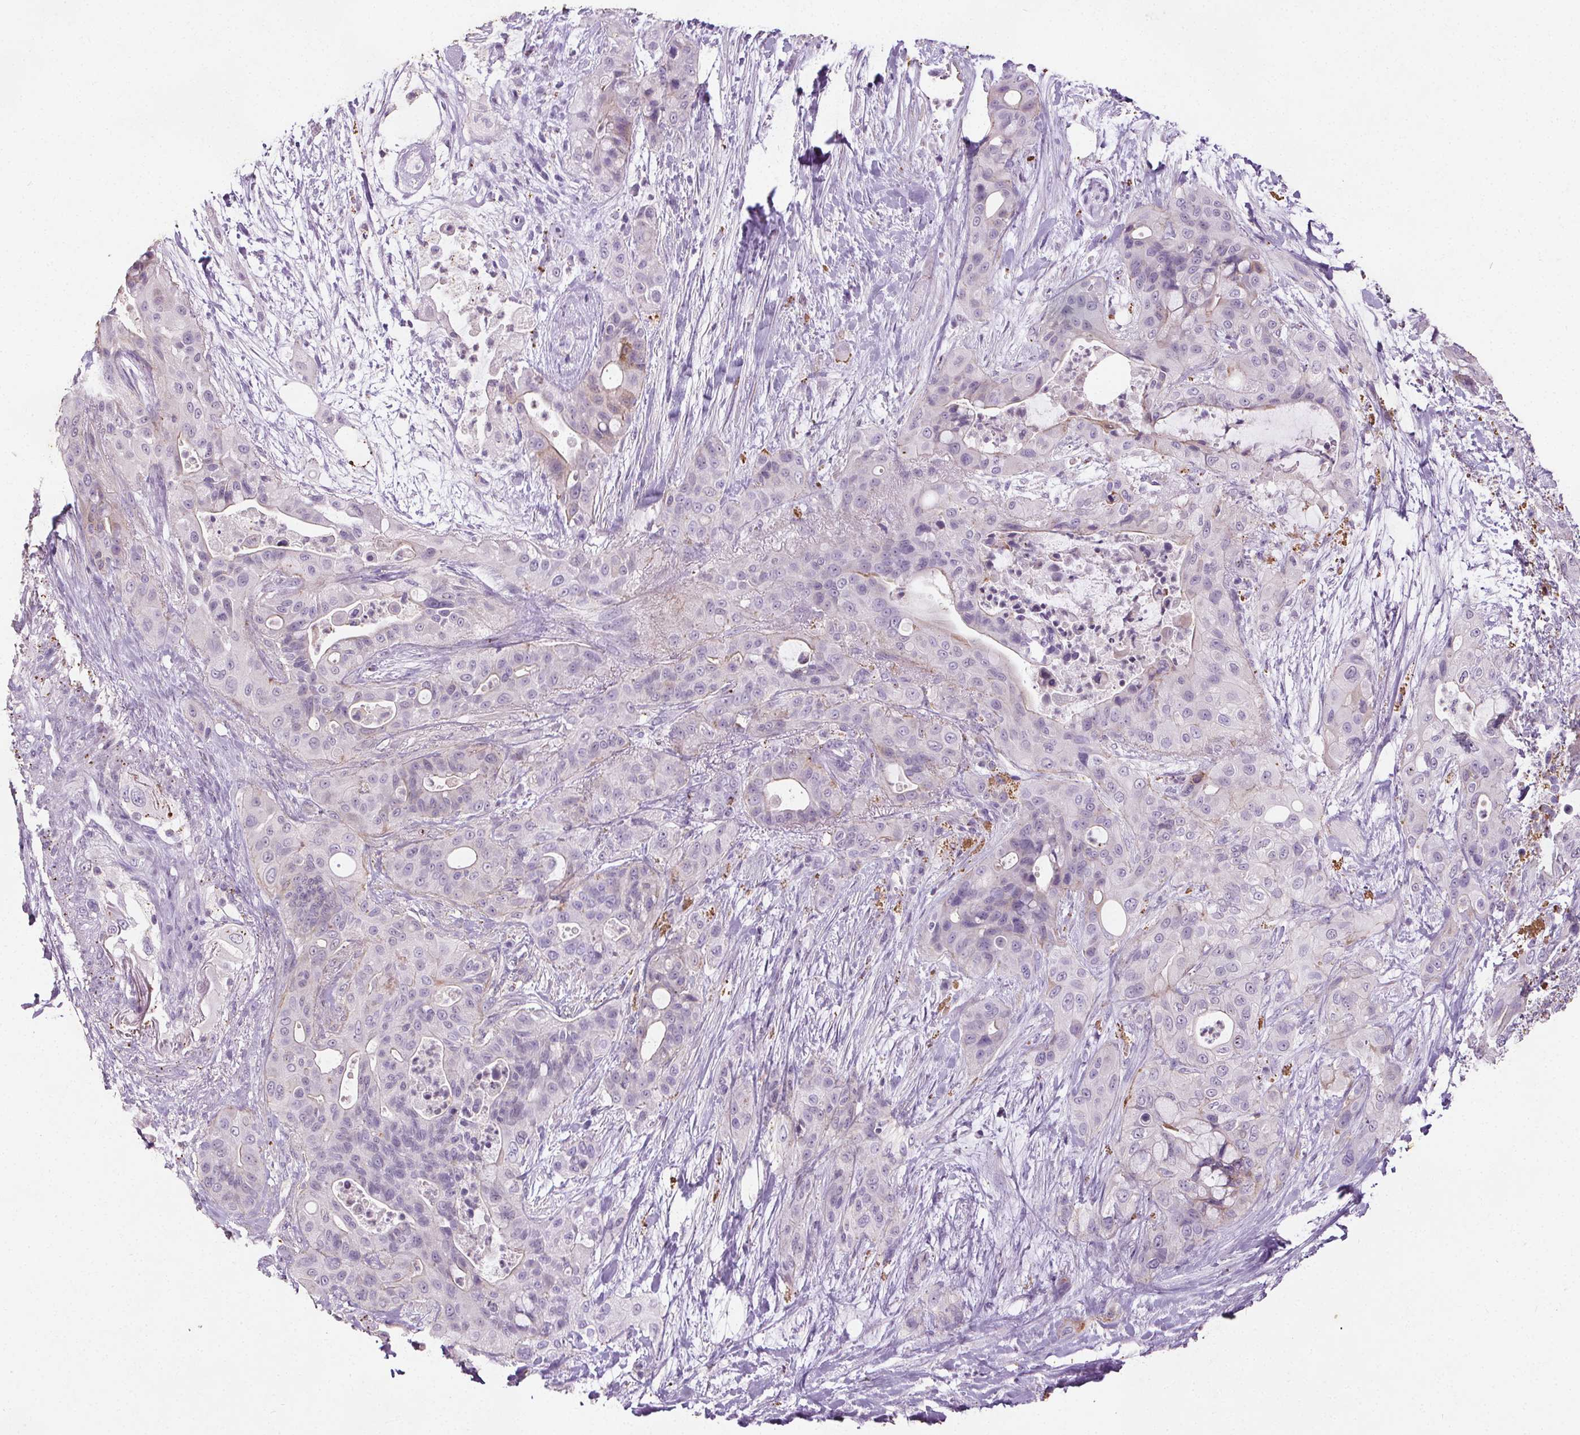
{"staining": {"intensity": "weak", "quantity": "<25%", "location": "cytoplasmic/membranous"}, "tissue": "pancreatic cancer", "cell_type": "Tumor cells", "image_type": "cancer", "snomed": [{"axis": "morphology", "description": "Adenocarcinoma, NOS"}, {"axis": "topography", "description": "Pancreas"}], "caption": "A high-resolution image shows IHC staining of pancreatic adenocarcinoma, which shows no significant positivity in tumor cells. (DAB IHC visualized using brightfield microscopy, high magnification).", "gene": "C19orf84", "patient": {"sex": "male", "age": 71}}